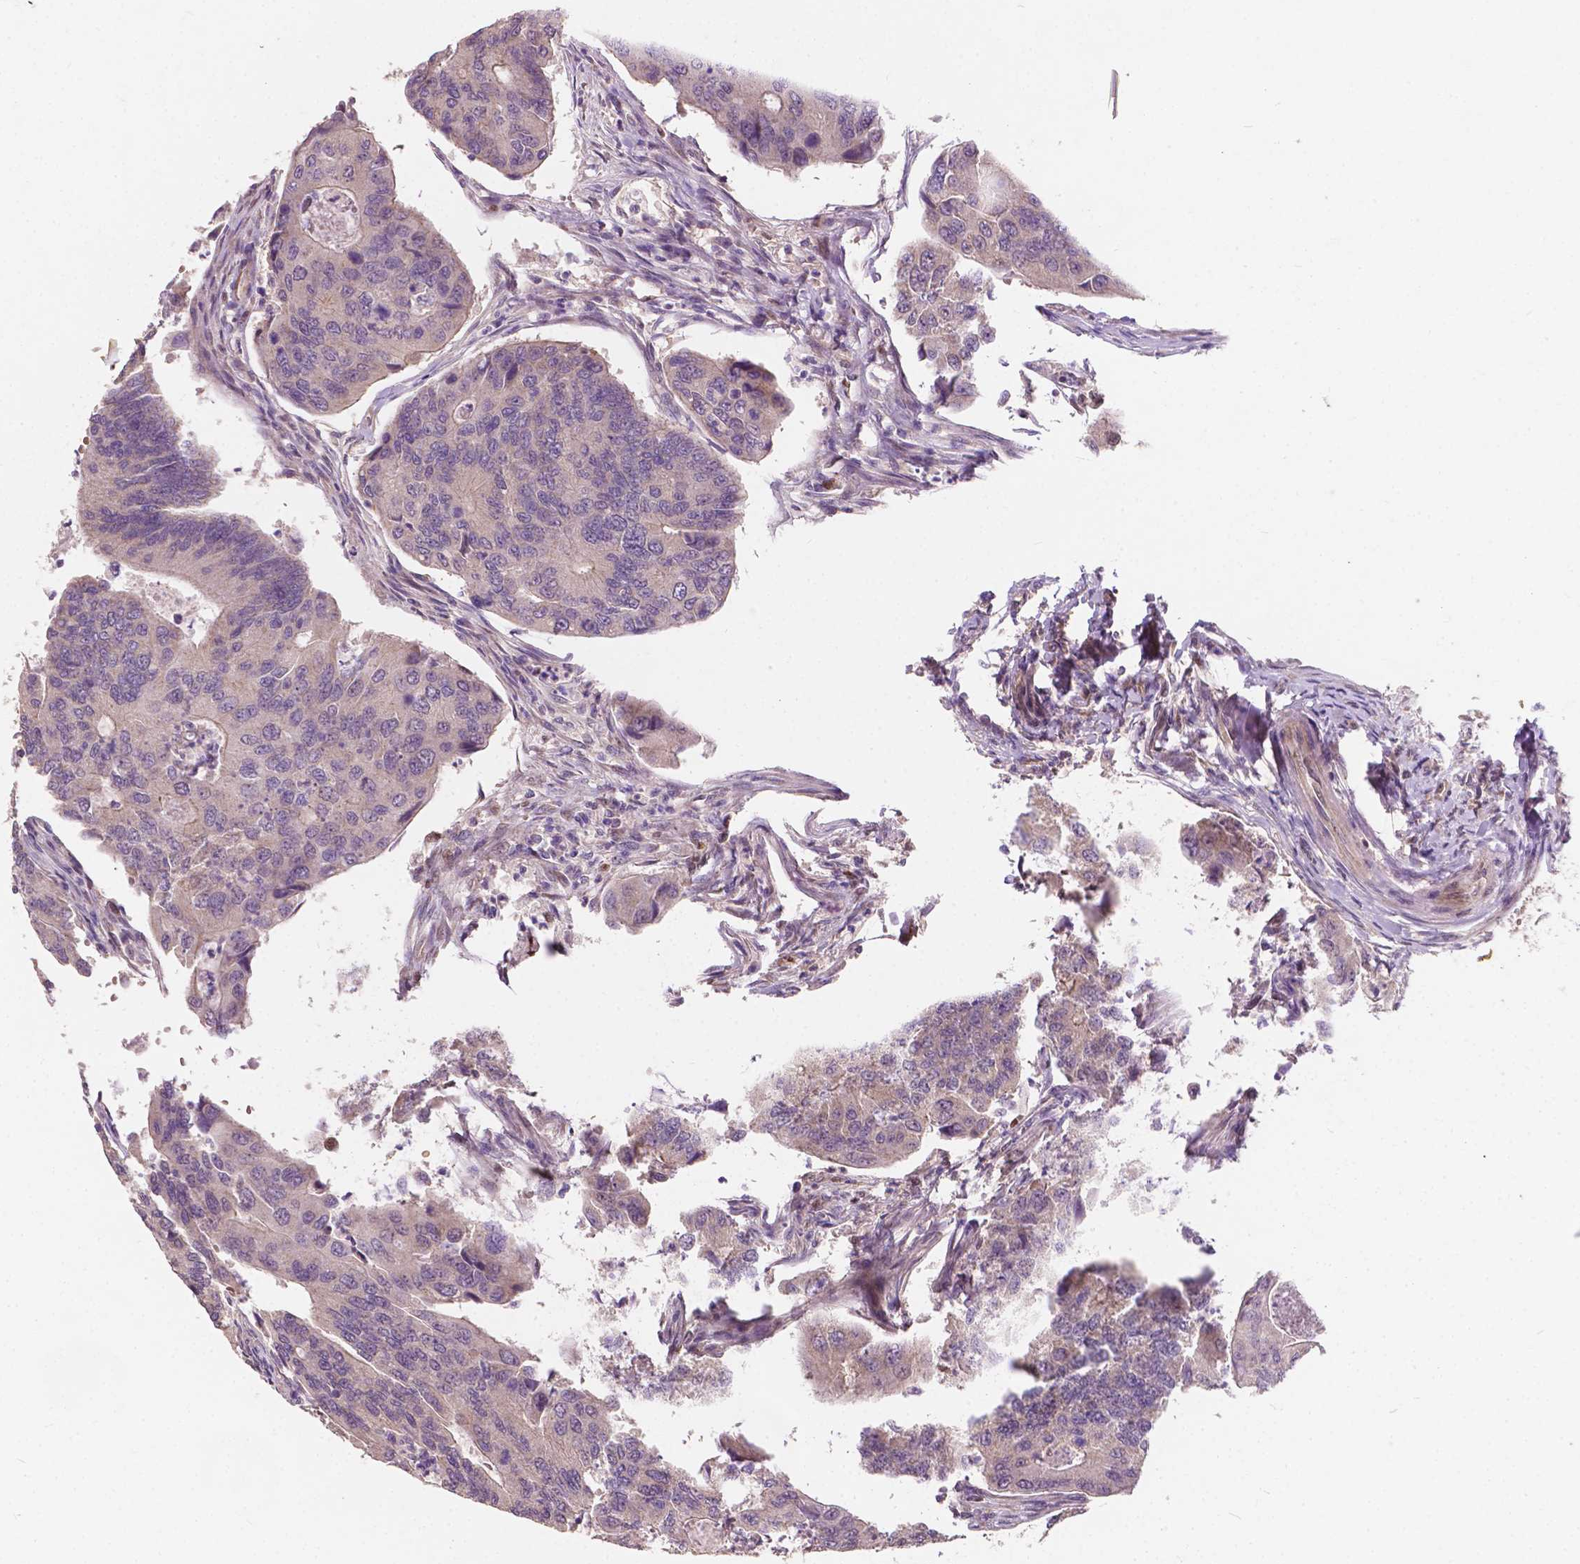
{"staining": {"intensity": "weak", "quantity": "25%-75%", "location": "cytoplasmic/membranous"}, "tissue": "colorectal cancer", "cell_type": "Tumor cells", "image_type": "cancer", "snomed": [{"axis": "morphology", "description": "Adenocarcinoma, NOS"}, {"axis": "topography", "description": "Colon"}], "caption": "Immunohistochemistry of human colorectal cancer (adenocarcinoma) shows low levels of weak cytoplasmic/membranous expression in approximately 25%-75% of tumor cells.", "gene": "DUSP16", "patient": {"sex": "female", "age": 67}}